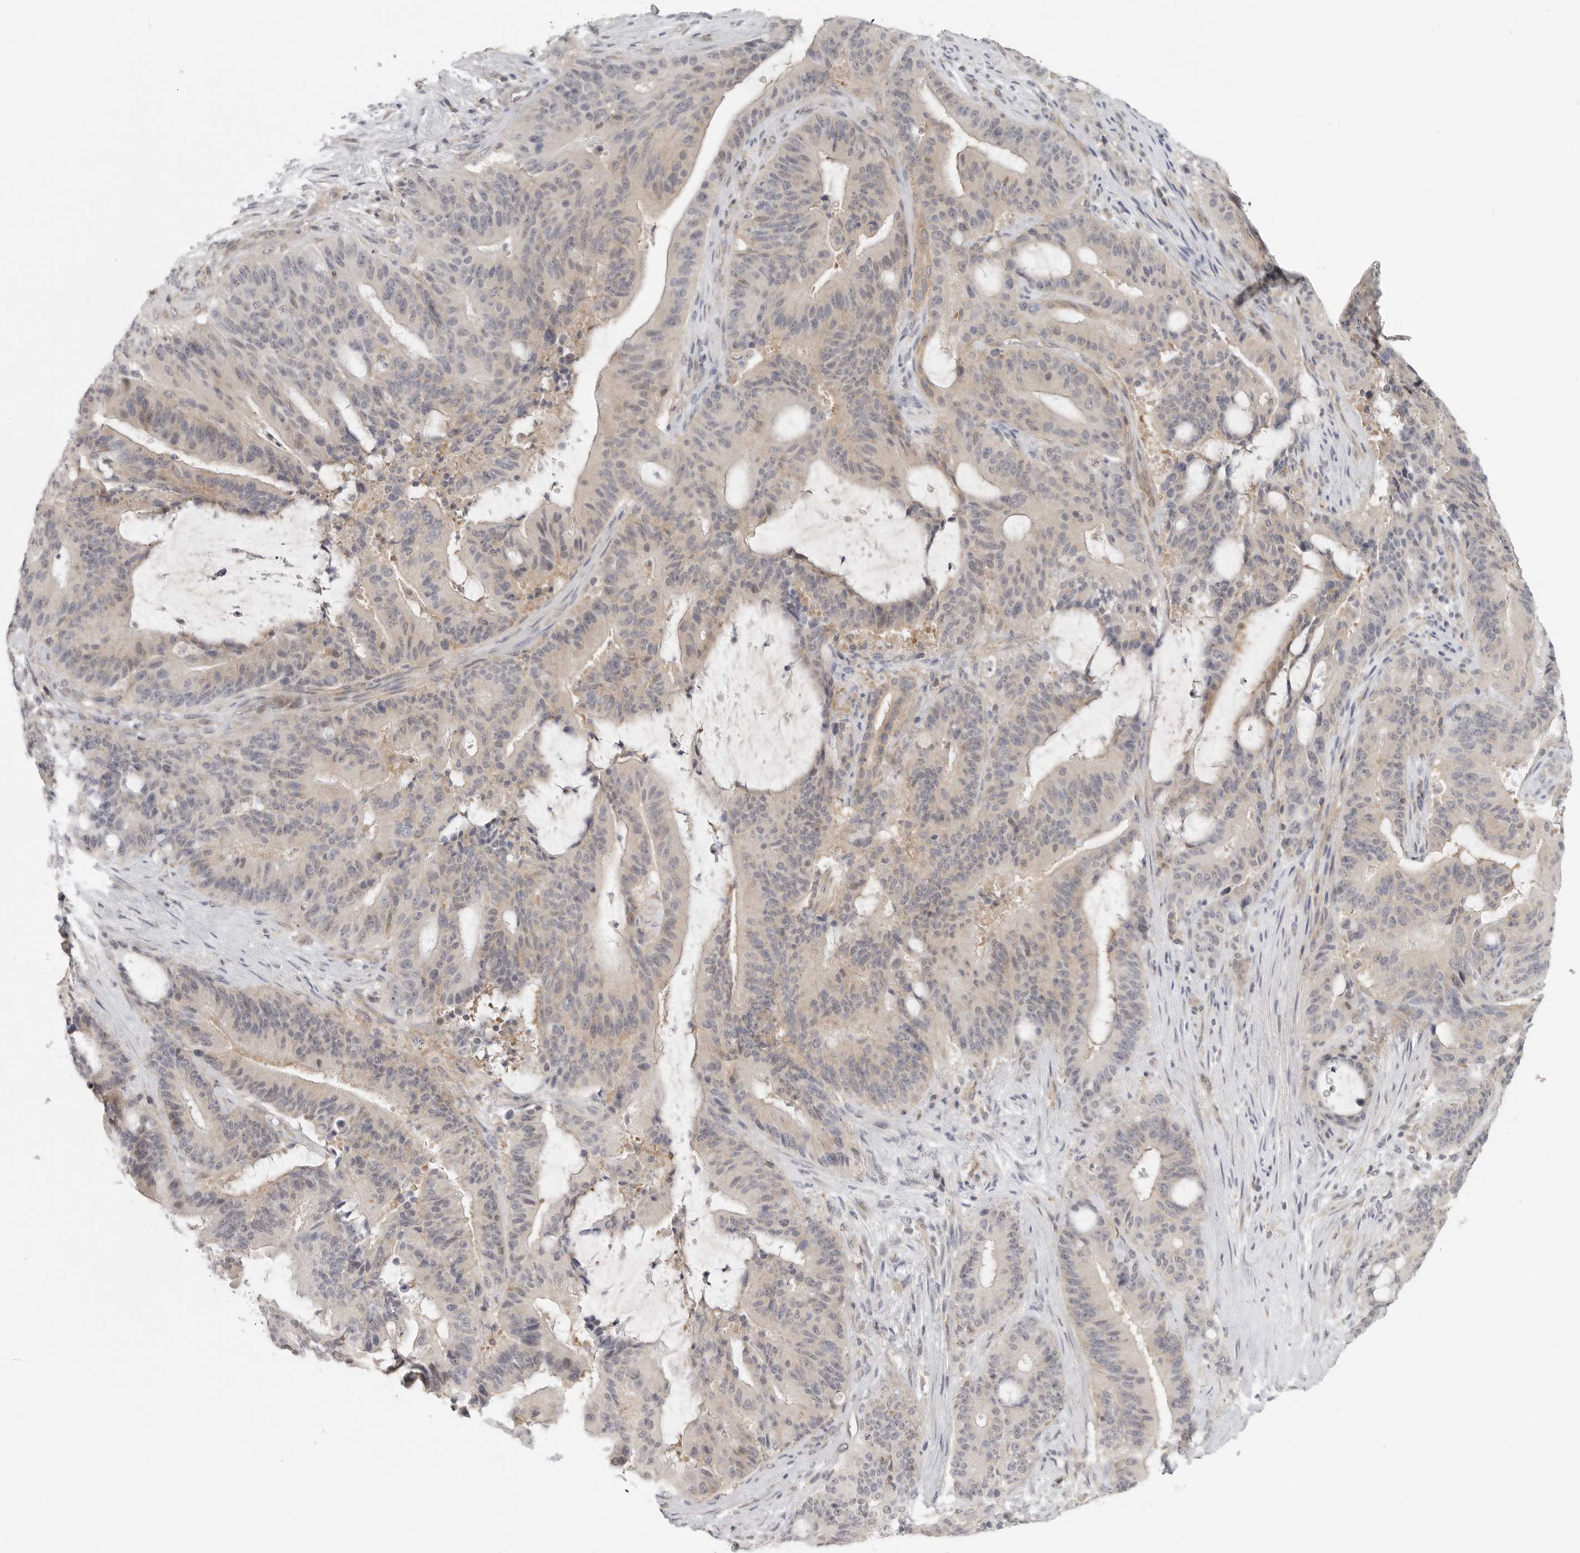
{"staining": {"intensity": "negative", "quantity": "none", "location": "none"}, "tissue": "liver cancer", "cell_type": "Tumor cells", "image_type": "cancer", "snomed": [{"axis": "morphology", "description": "Normal tissue, NOS"}, {"axis": "morphology", "description": "Cholangiocarcinoma"}, {"axis": "topography", "description": "Liver"}, {"axis": "topography", "description": "Peripheral nerve tissue"}], "caption": "Protein analysis of cholangiocarcinoma (liver) reveals no significant positivity in tumor cells. The staining was performed using DAB (3,3'-diaminobenzidine) to visualize the protein expression in brown, while the nuclei were stained in blue with hematoxylin (Magnification: 20x).", "gene": "HDAC6", "patient": {"sex": "female", "age": 73}}